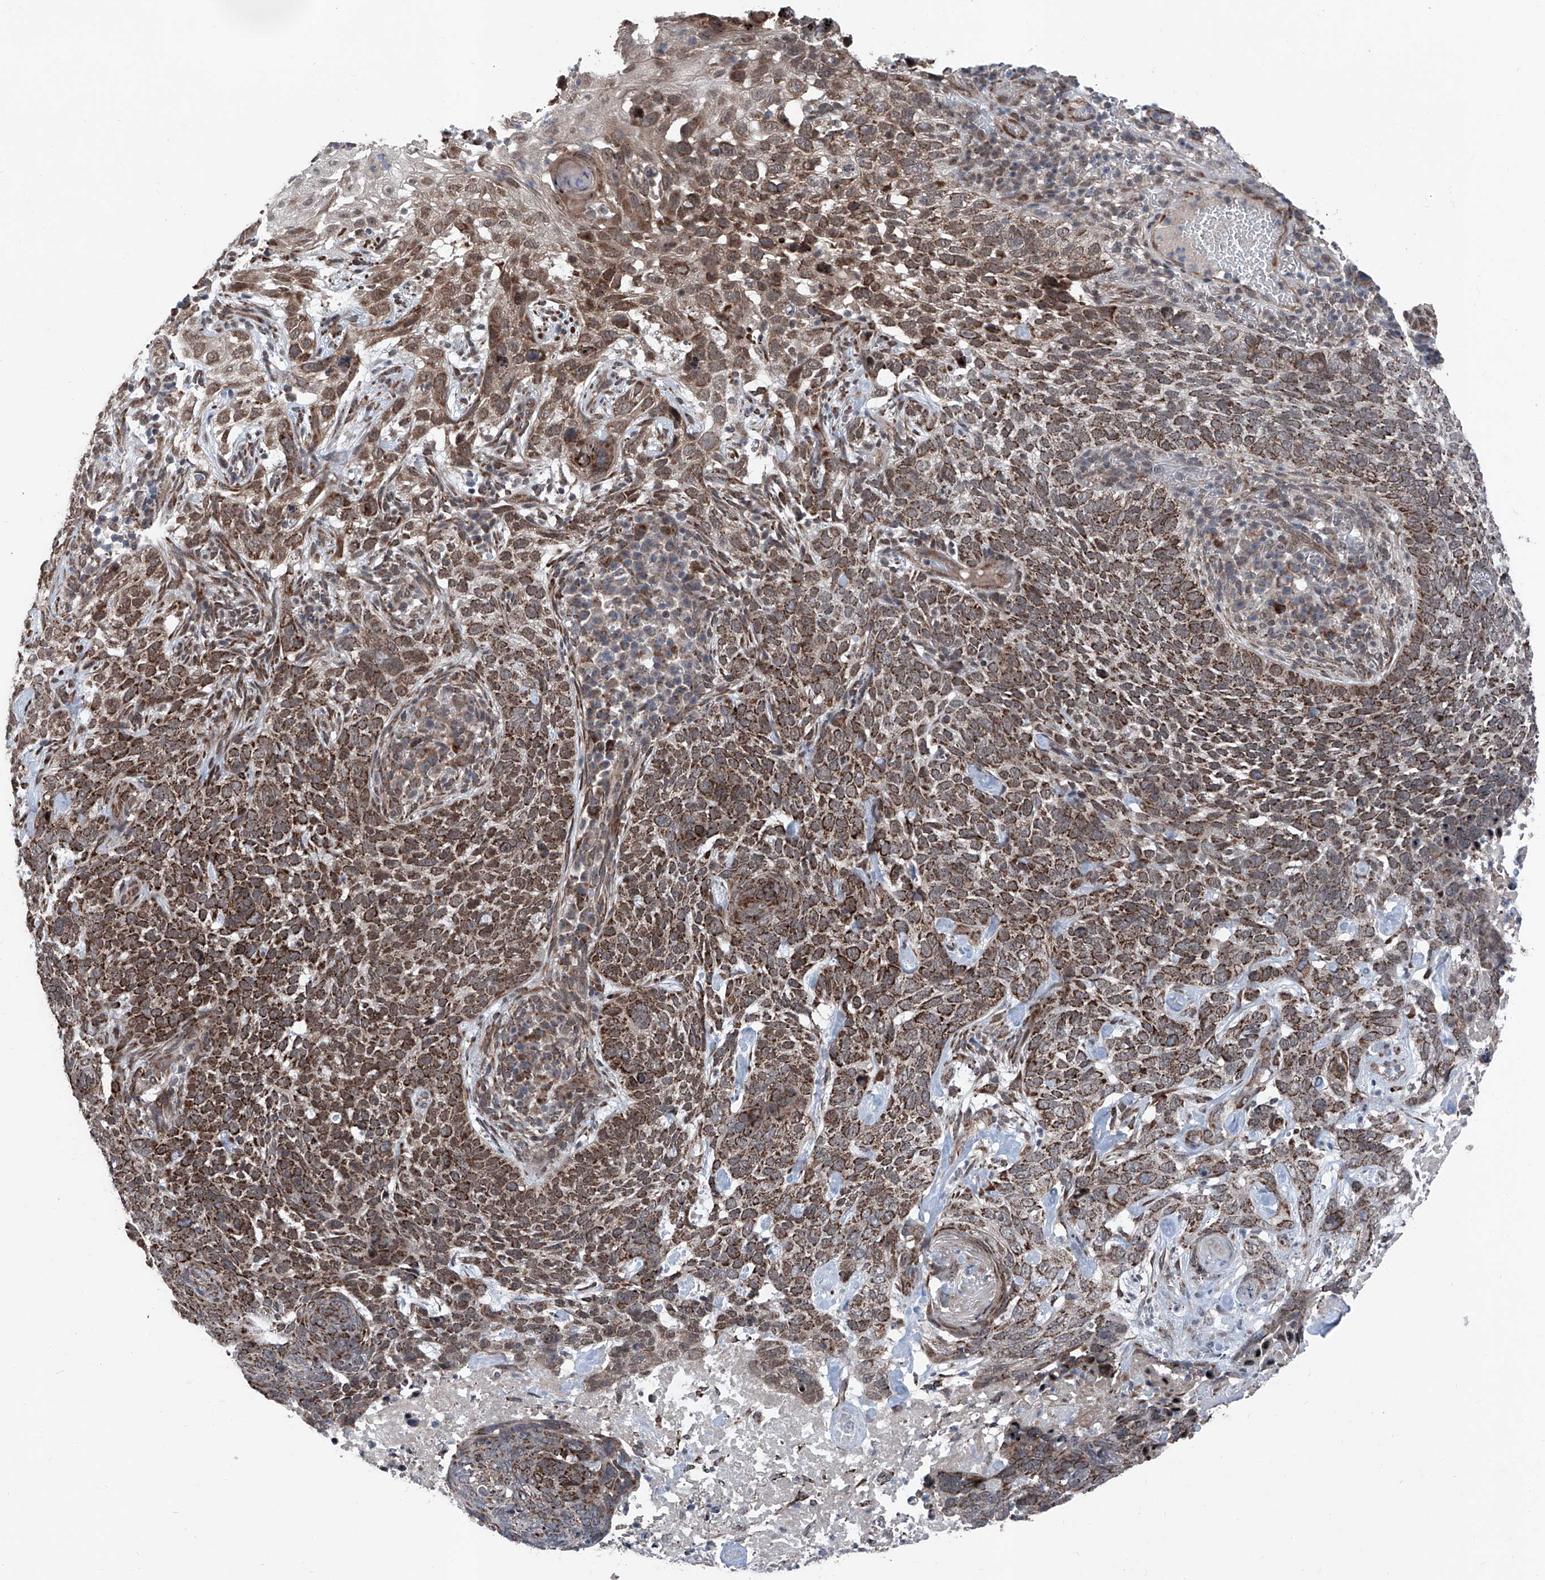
{"staining": {"intensity": "strong", "quantity": ">75%", "location": "cytoplasmic/membranous"}, "tissue": "skin cancer", "cell_type": "Tumor cells", "image_type": "cancer", "snomed": [{"axis": "morphology", "description": "Basal cell carcinoma"}, {"axis": "topography", "description": "Skin"}], "caption": "Skin cancer stained with a brown dye exhibits strong cytoplasmic/membranous positive expression in approximately >75% of tumor cells.", "gene": "COA7", "patient": {"sex": "female", "age": 64}}